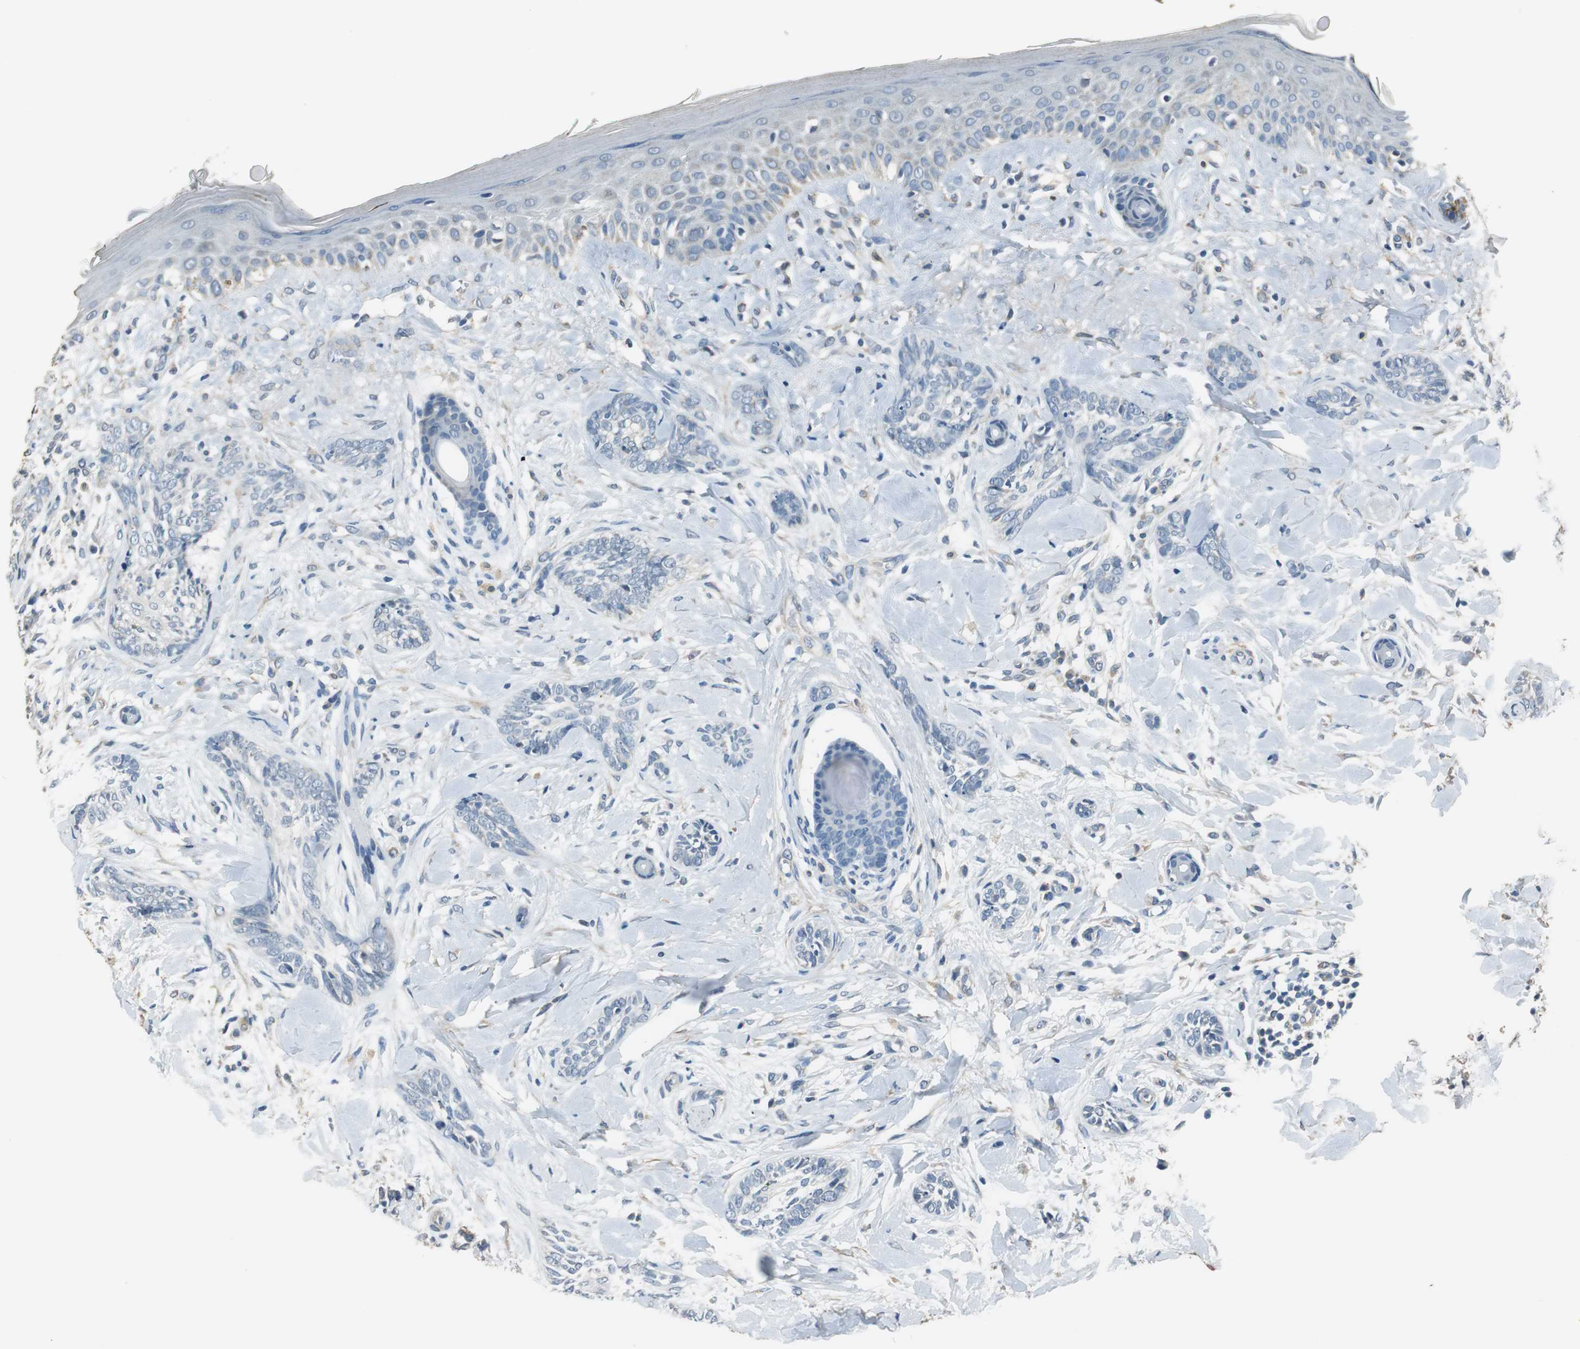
{"staining": {"intensity": "negative", "quantity": "none", "location": "none"}, "tissue": "skin cancer", "cell_type": "Tumor cells", "image_type": "cancer", "snomed": [{"axis": "morphology", "description": "Basal cell carcinoma"}, {"axis": "topography", "description": "Skin"}], "caption": "Immunohistochemistry (IHC) of skin basal cell carcinoma displays no staining in tumor cells. (Brightfield microscopy of DAB (3,3'-diaminobenzidine) IHC at high magnification).", "gene": "ALDH4A1", "patient": {"sex": "female", "age": 58}}